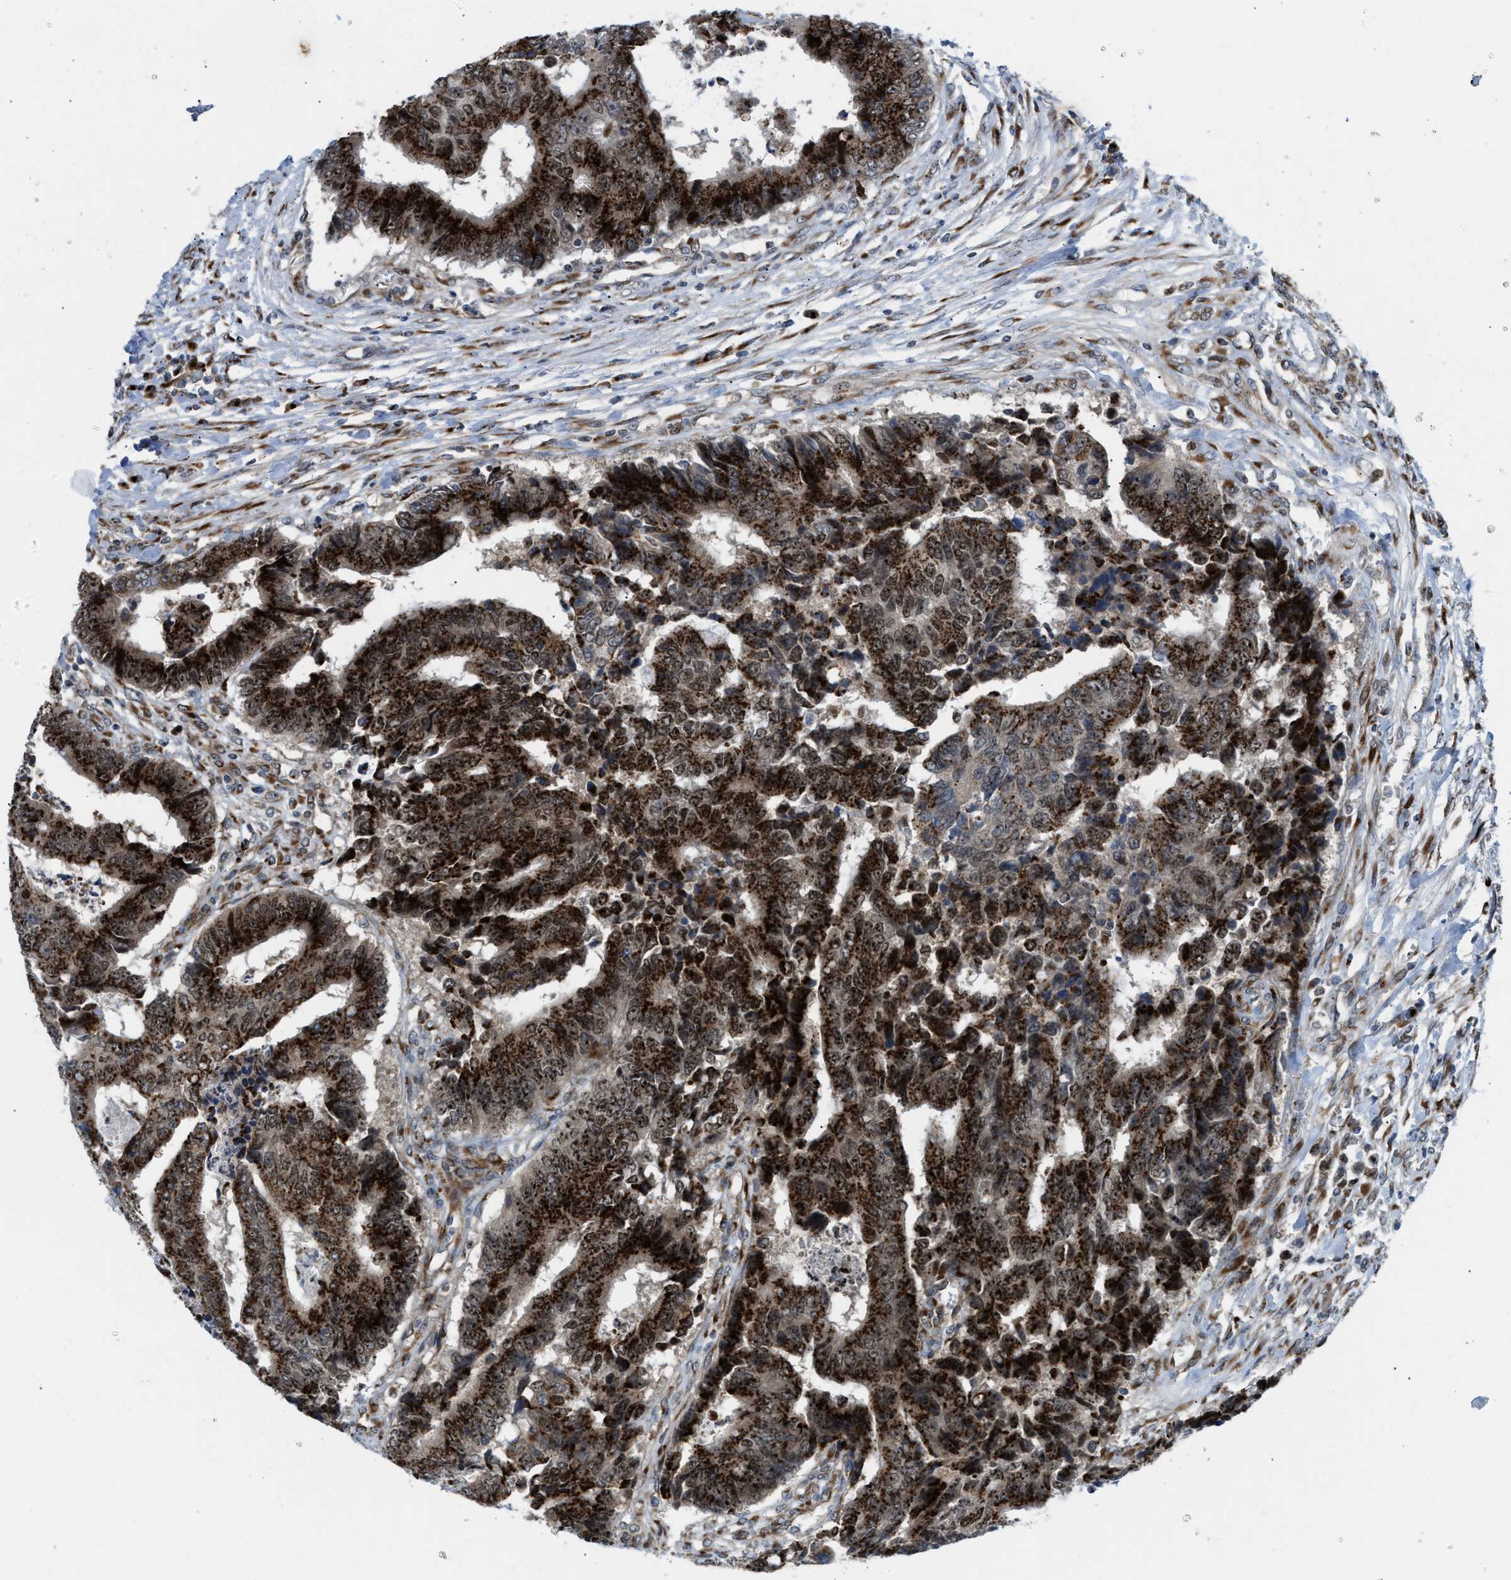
{"staining": {"intensity": "strong", "quantity": ">75%", "location": "cytoplasmic/membranous"}, "tissue": "colorectal cancer", "cell_type": "Tumor cells", "image_type": "cancer", "snomed": [{"axis": "morphology", "description": "Adenocarcinoma, NOS"}, {"axis": "topography", "description": "Rectum"}], "caption": "Colorectal cancer stained with a brown dye exhibits strong cytoplasmic/membranous positive staining in approximately >75% of tumor cells.", "gene": "SLC38A10", "patient": {"sex": "male", "age": 84}}